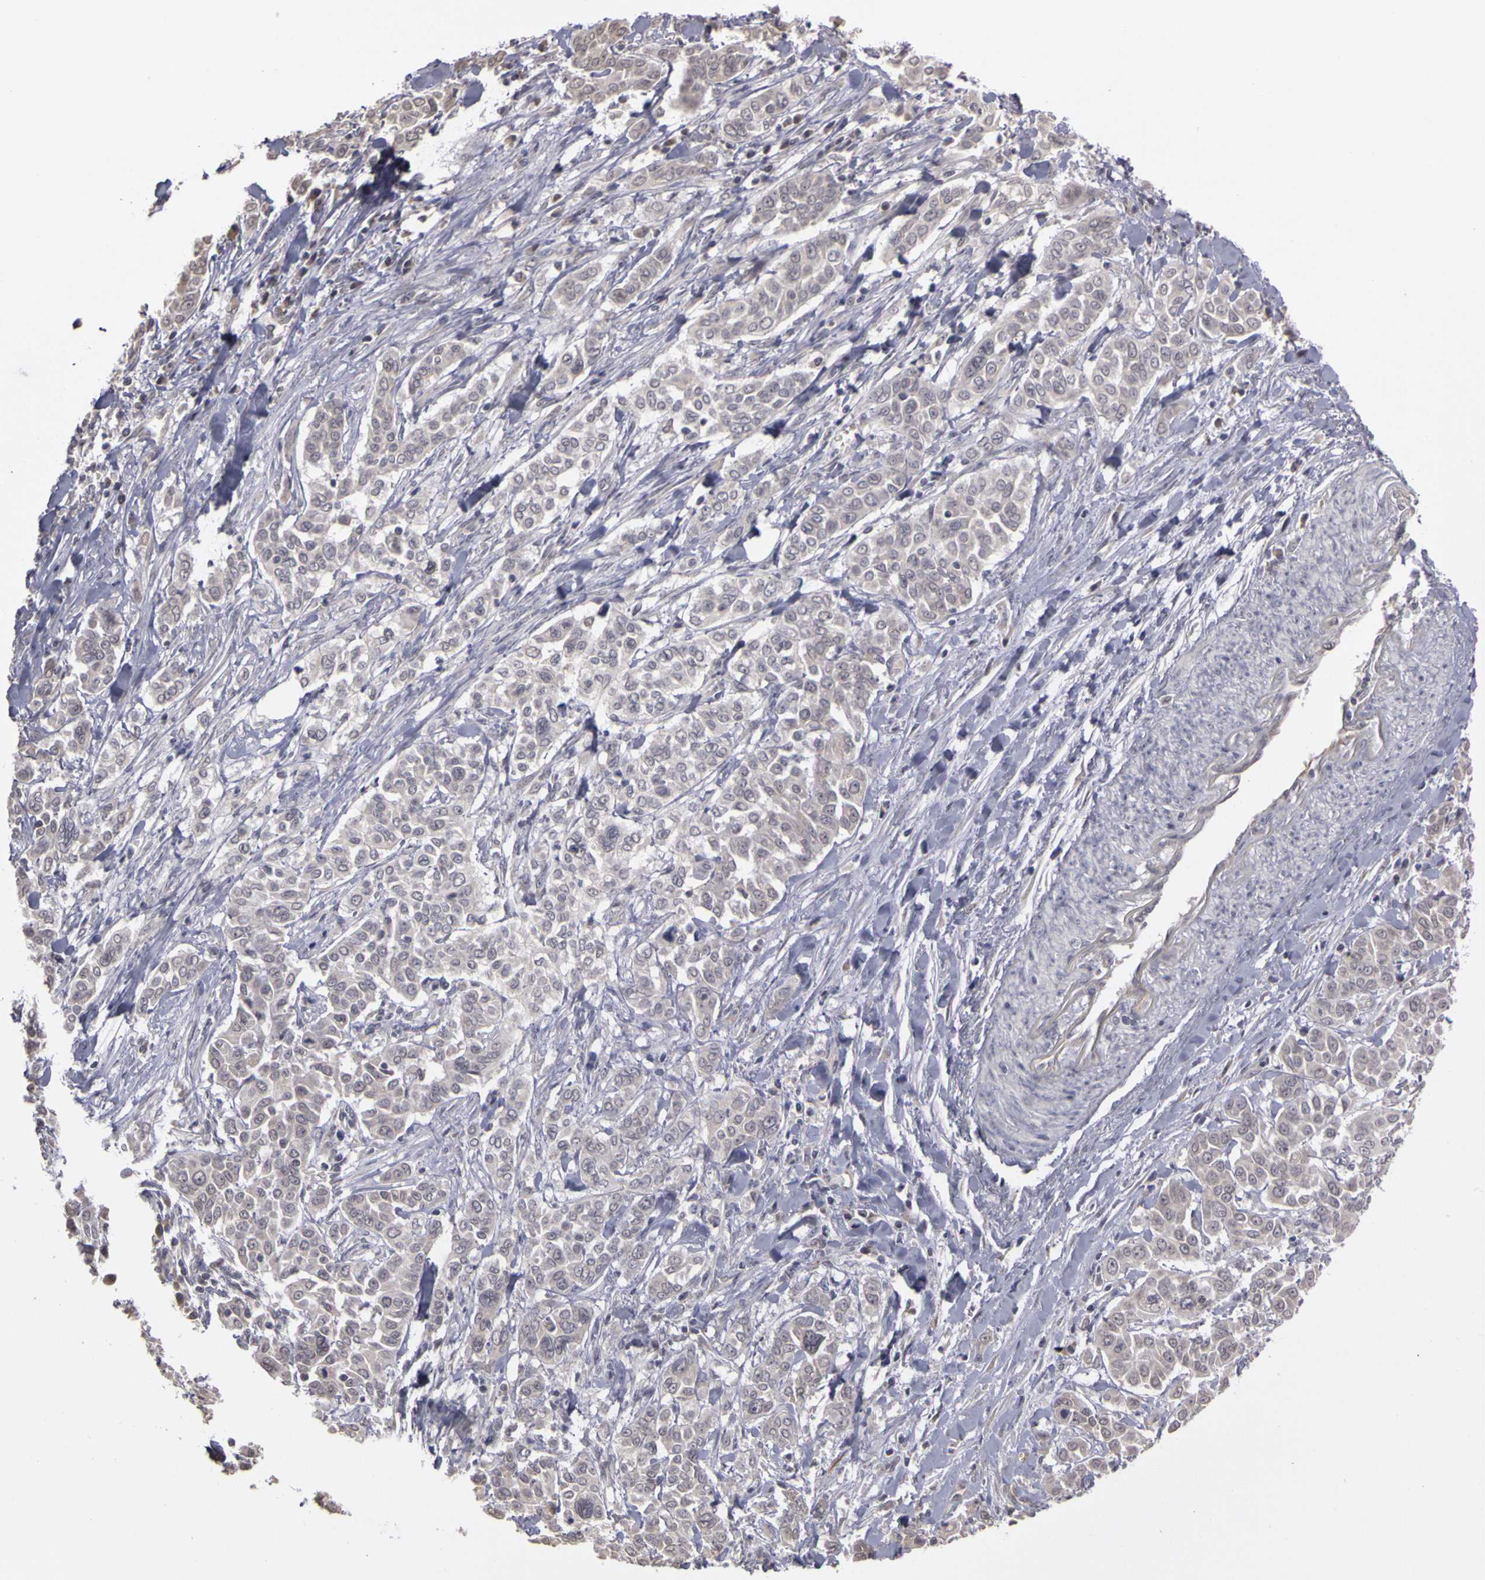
{"staining": {"intensity": "weak", "quantity": "<25%", "location": "cytoplasmic/membranous"}, "tissue": "pancreatic cancer", "cell_type": "Tumor cells", "image_type": "cancer", "snomed": [{"axis": "morphology", "description": "Adenocarcinoma, NOS"}, {"axis": "topography", "description": "Pancreas"}], "caption": "Immunohistochemistry (IHC) of human pancreatic adenocarcinoma reveals no staining in tumor cells.", "gene": "FRMD7", "patient": {"sex": "female", "age": 52}}